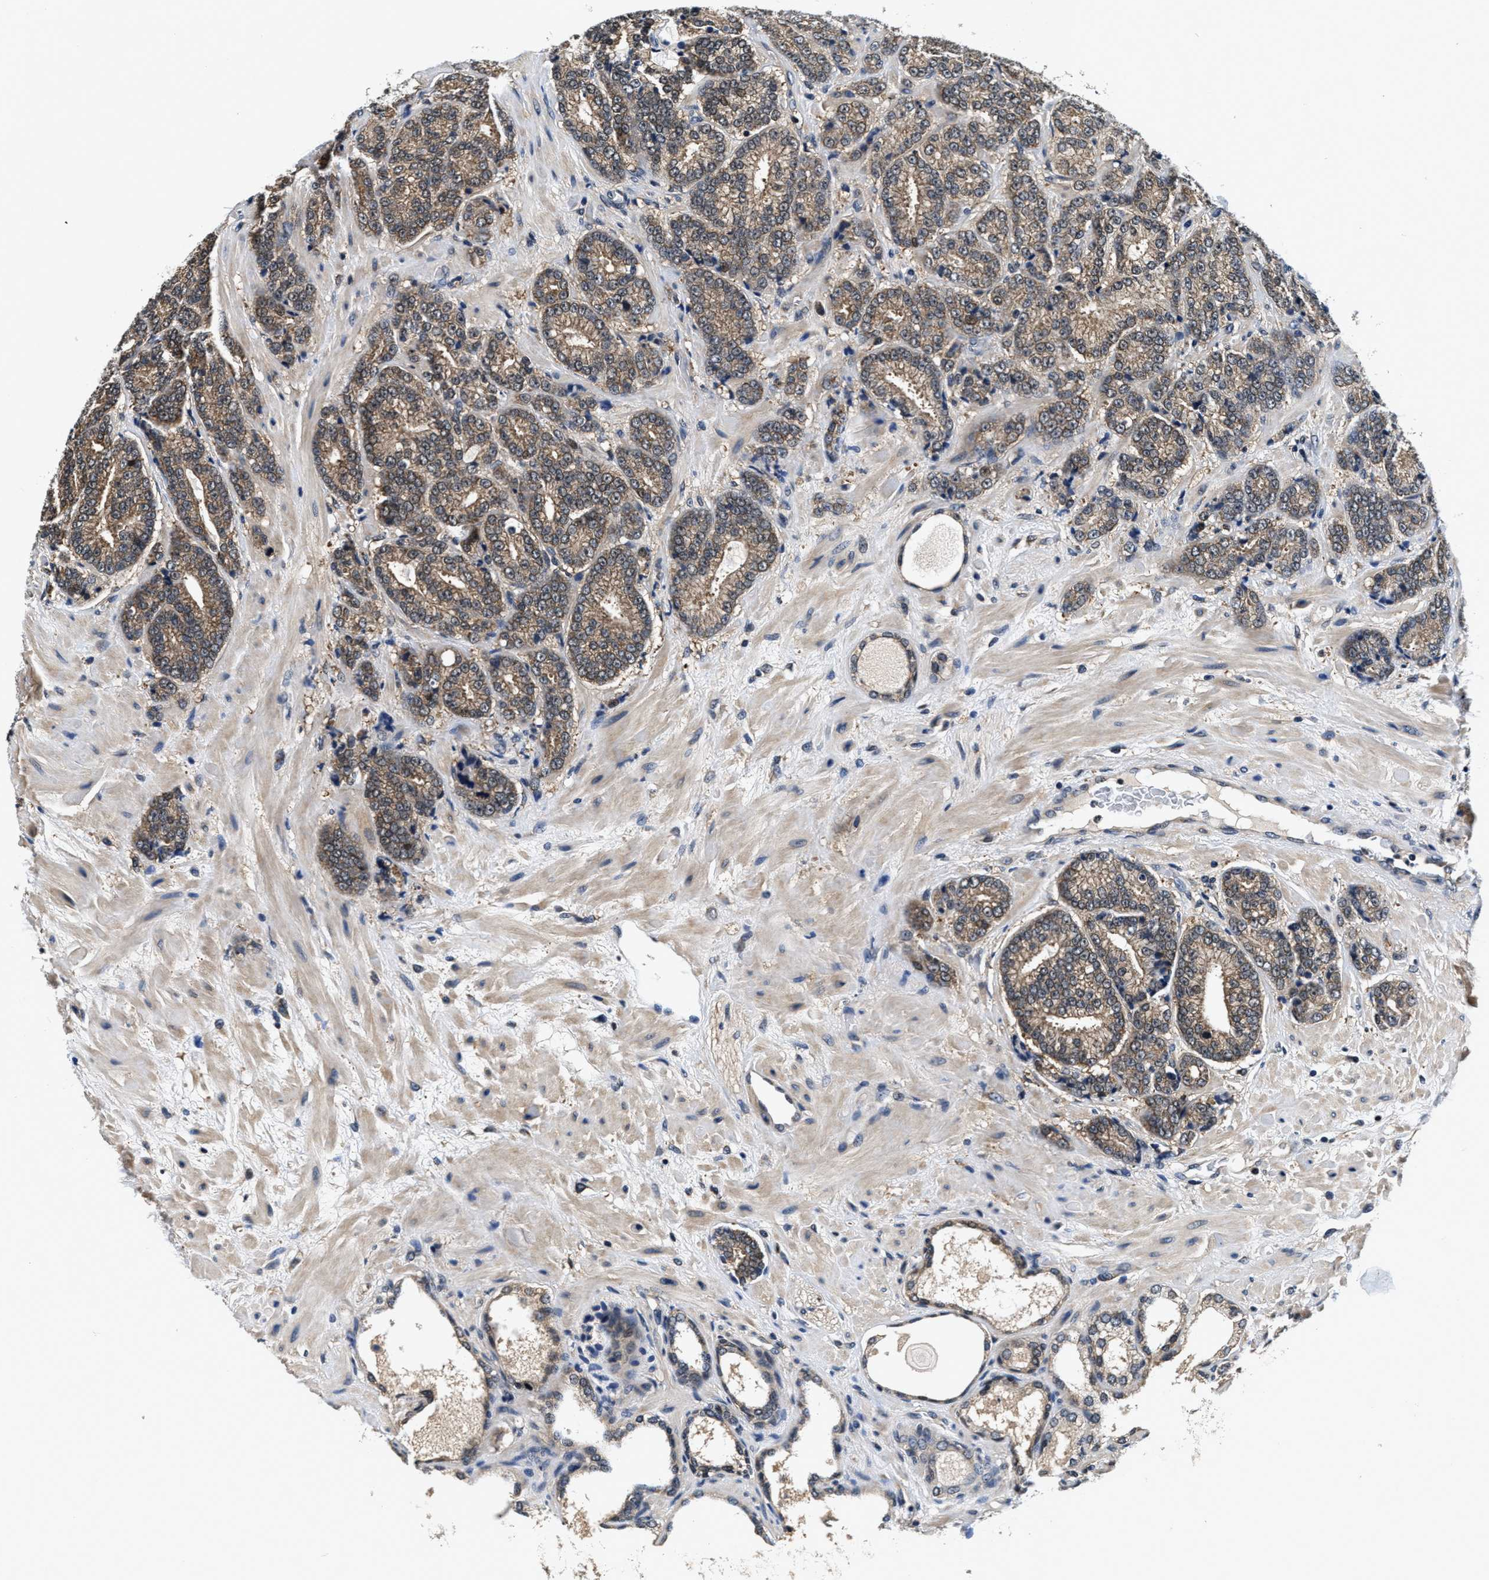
{"staining": {"intensity": "moderate", "quantity": ">75%", "location": "cytoplasmic/membranous"}, "tissue": "prostate cancer", "cell_type": "Tumor cells", "image_type": "cancer", "snomed": [{"axis": "morphology", "description": "Adenocarcinoma, High grade"}, {"axis": "topography", "description": "Prostate"}], "caption": "High-grade adenocarcinoma (prostate) was stained to show a protein in brown. There is medium levels of moderate cytoplasmic/membranous staining in approximately >75% of tumor cells.", "gene": "PHPT1", "patient": {"sex": "male", "age": 61}}